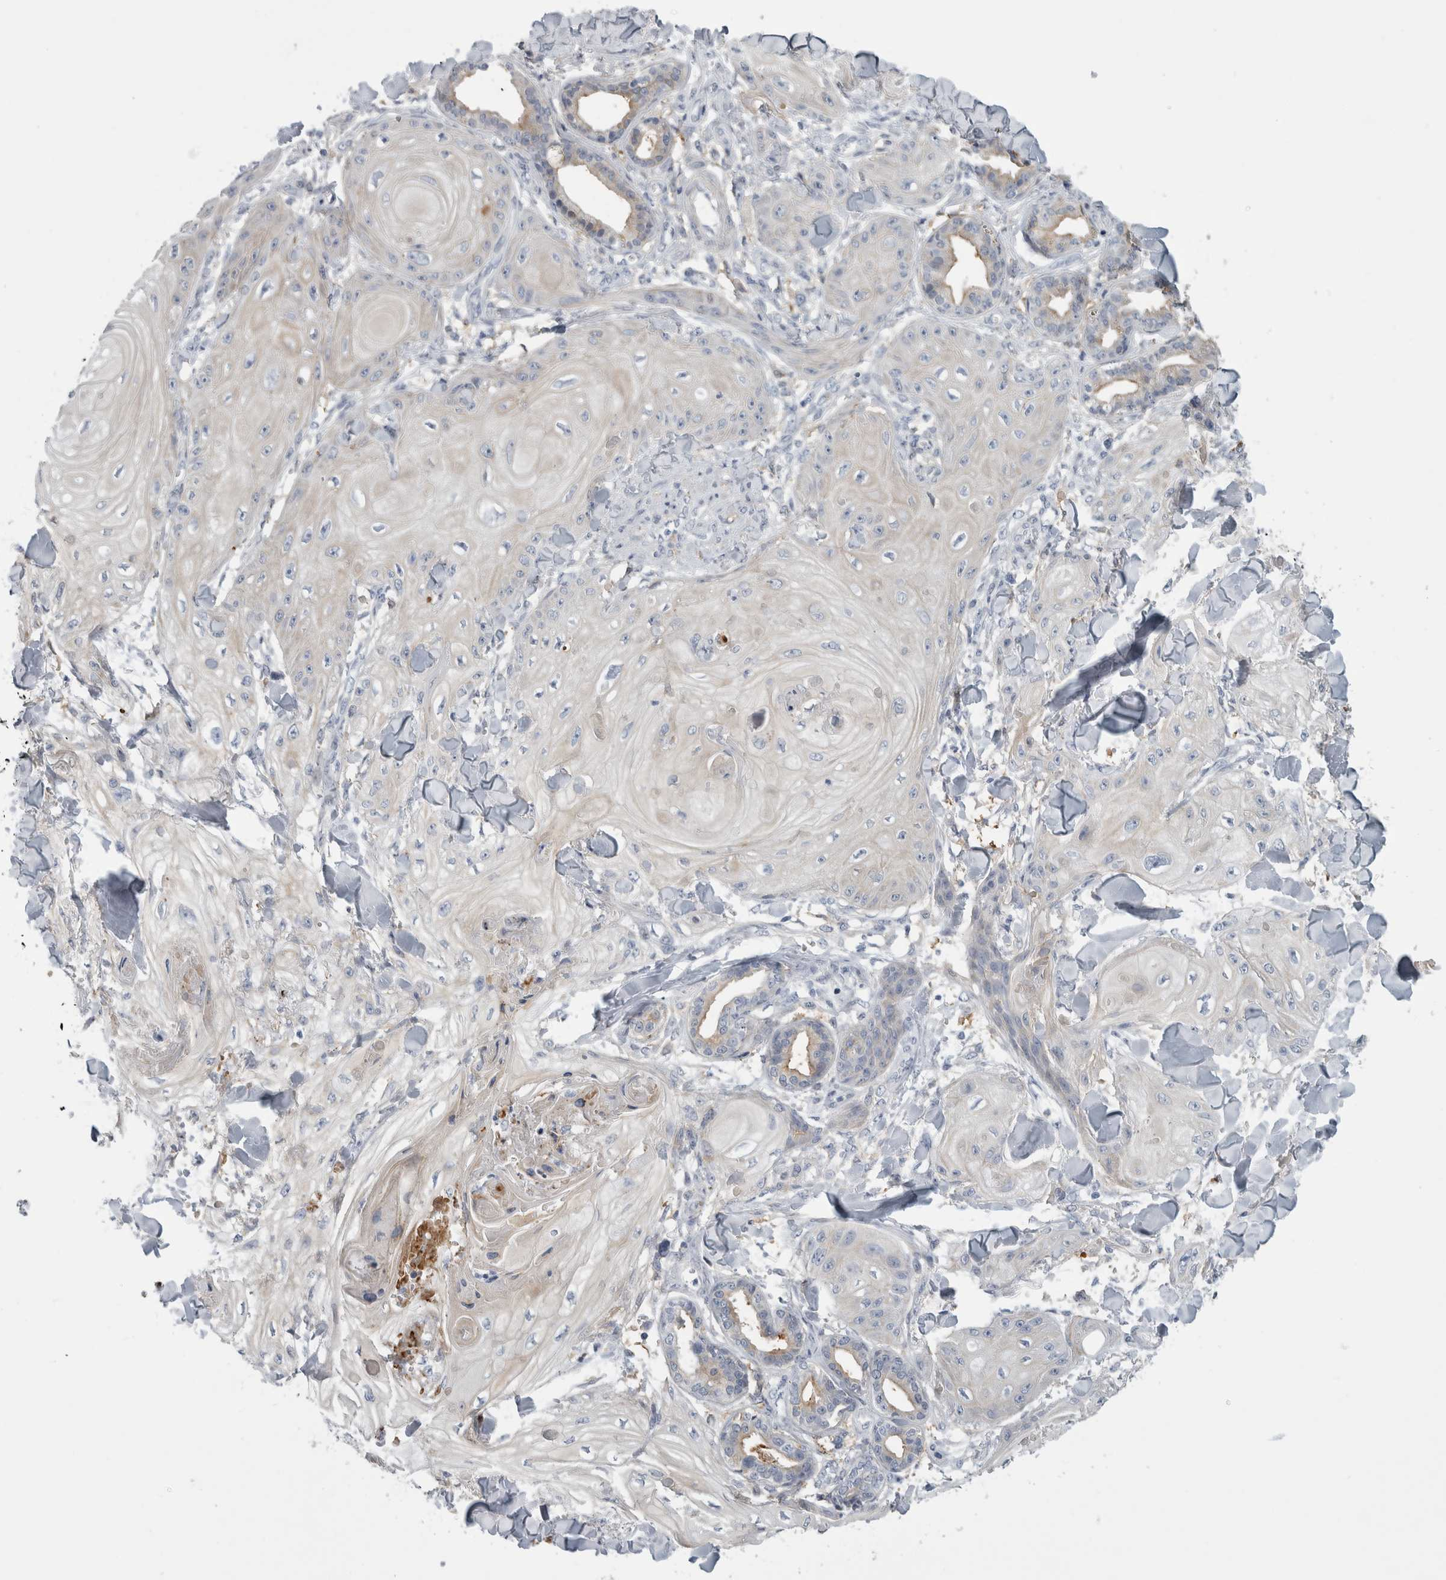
{"staining": {"intensity": "negative", "quantity": "none", "location": "none"}, "tissue": "skin cancer", "cell_type": "Tumor cells", "image_type": "cancer", "snomed": [{"axis": "morphology", "description": "Squamous cell carcinoma, NOS"}, {"axis": "topography", "description": "Skin"}], "caption": "Skin squamous cell carcinoma stained for a protein using immunohistochemistry shows no expression tumor cells.", "gene": "DNAJC24", "patient": {"sex": "male", "age": 74}}